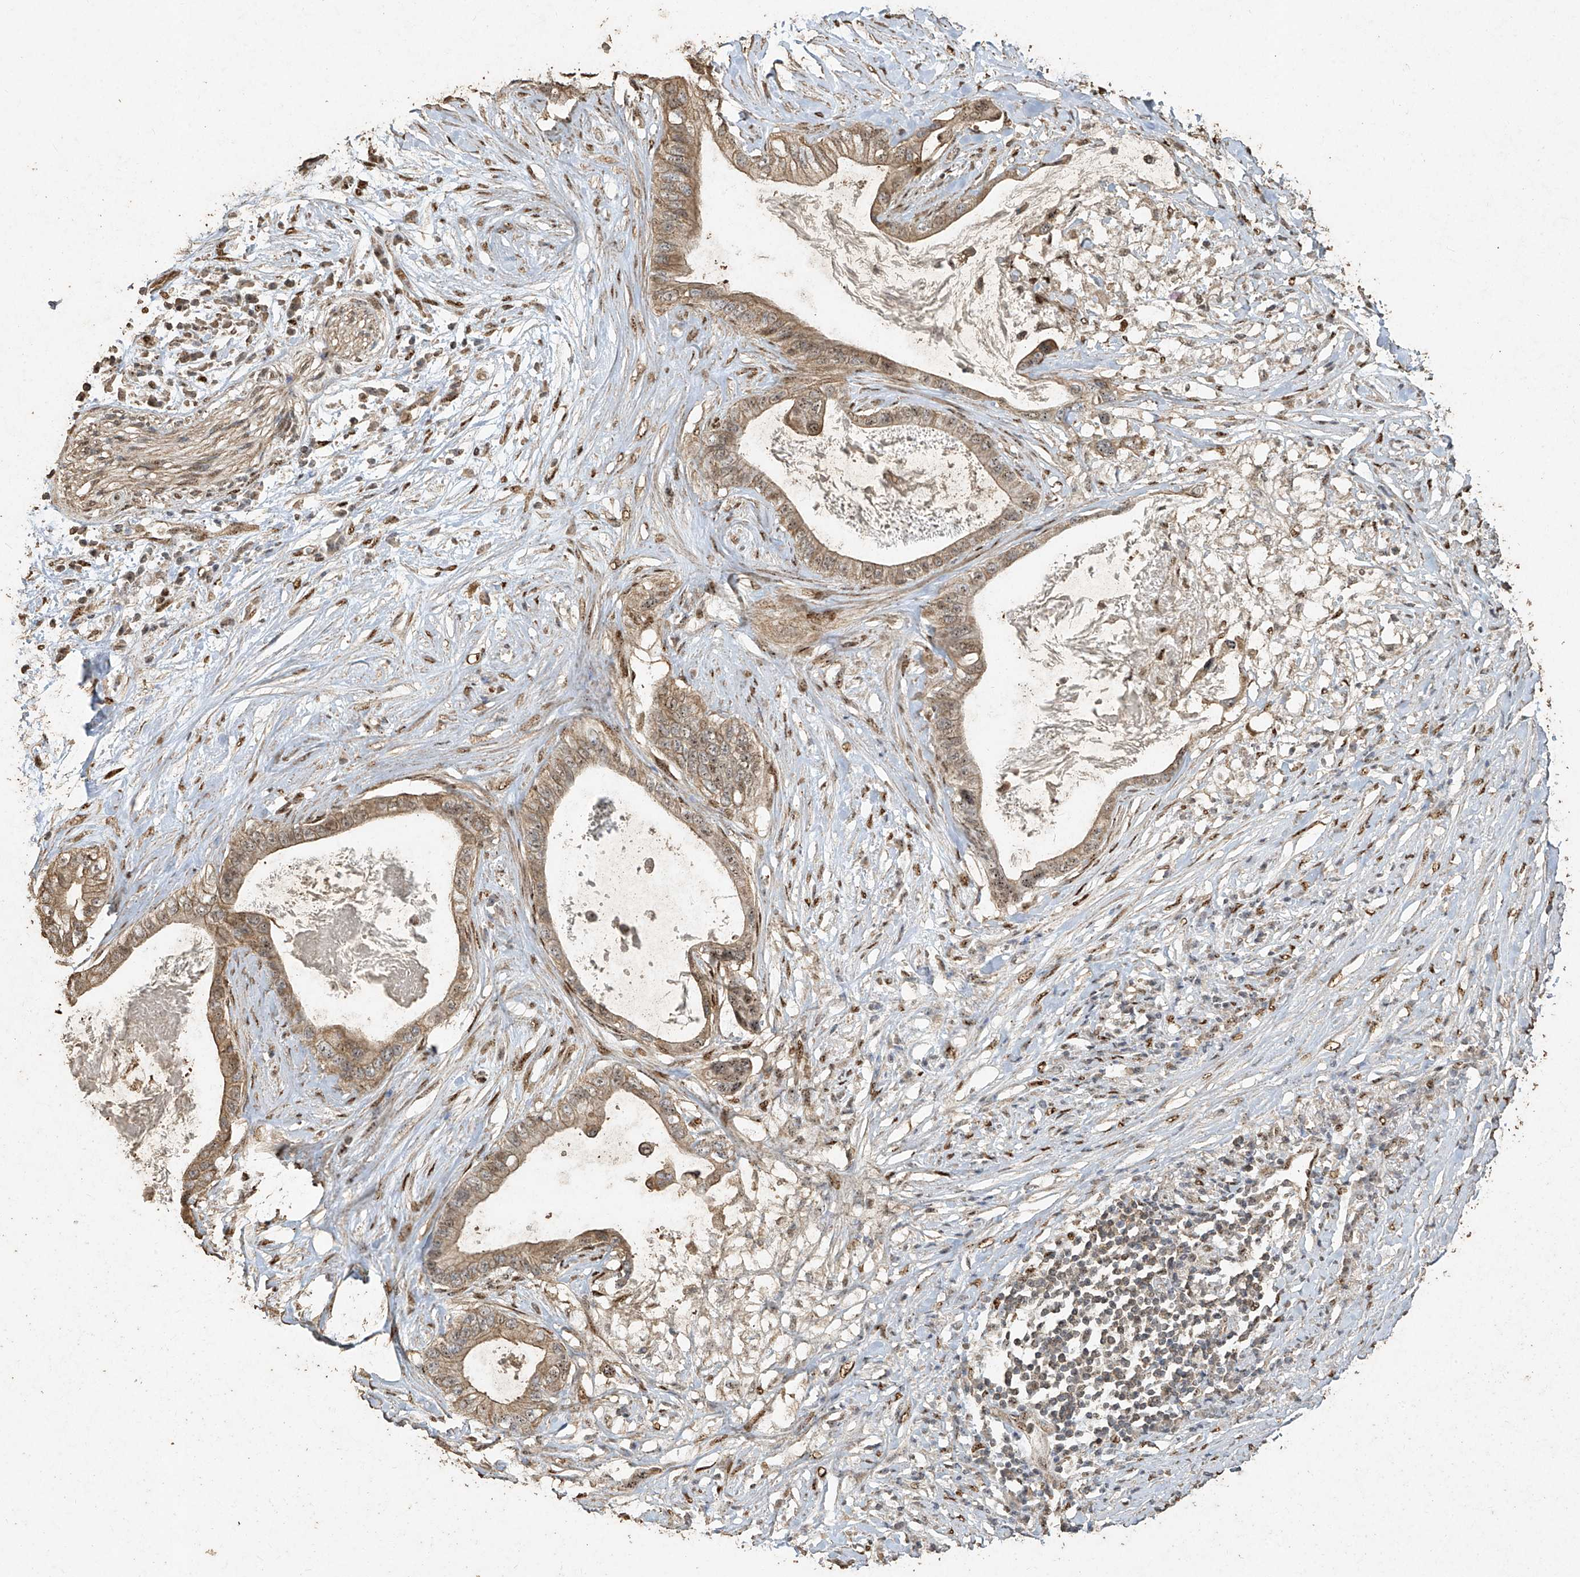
{"staining": {"intensity": "moderate", "quantity": "25%-75%", "location": "cytoplasmic/membranous,nuclear"}, "tissue": "pancreatic cancer", "cell_type": "Tumor cells", "image_type": "cancer", "snomed": [{"axis": "morphology", "description": "Adenocarcinoma, NOS"}, {"axis": "topography", "description": "Pancreas"}], "caption": "Immunohistochemical staining of pancreatic cancer (adenocarcinoma) displays medium levels of moderate cytoplasmic/membranous and nuclear expression in about 25%-75% of tumor cells. Ihc stains the protein in brown and the nuclei are stained blue.", "gene": "ERBB3", "patient": {"sex": "male", "age": 77}}